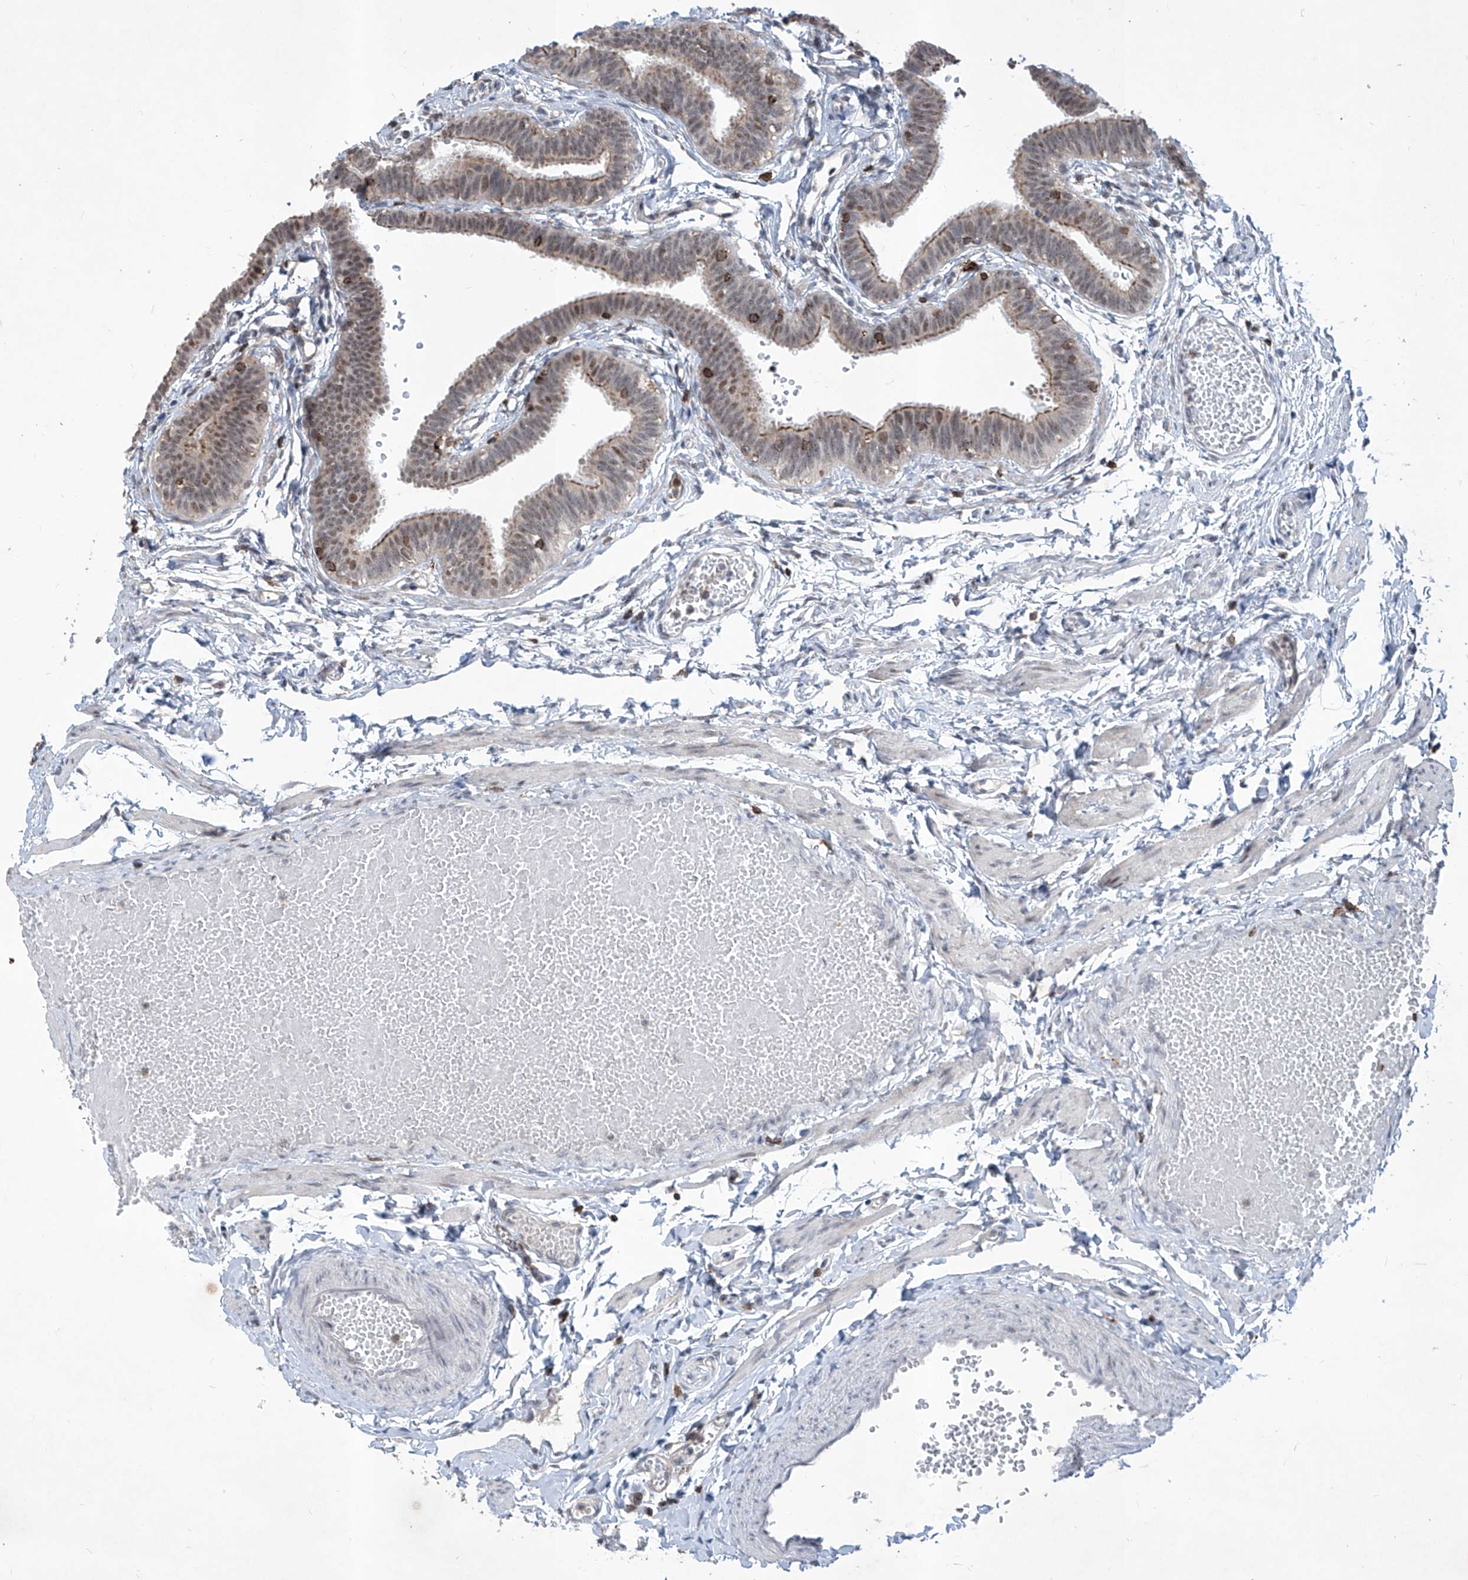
{"staining": {"intensity": "moderate", "quantity": "25%-75%", "location": "cytoplasmic/membranous,nuclear"}, "tissue": "fallopian tube", "cell_type": "Glandular cells", "image_type": "normal", "snomed": [{"axis": "morphology", "description": "Normal tissue, NOS"}, {"axis": "topography", "description": "Fallopian tube"}, {"axis": "topography", "description": "Ovary"}], "caption": "Immunohistochemistry (IHC) (DAB) staining of unremarkable human fallopian tube displays moderate cytoplasmic/membranous,nuclear protein positivity in about 25%-75% of glandular cells.", "gene": "ZBTB48", "patient": {"sex": "female", "age": 23}}